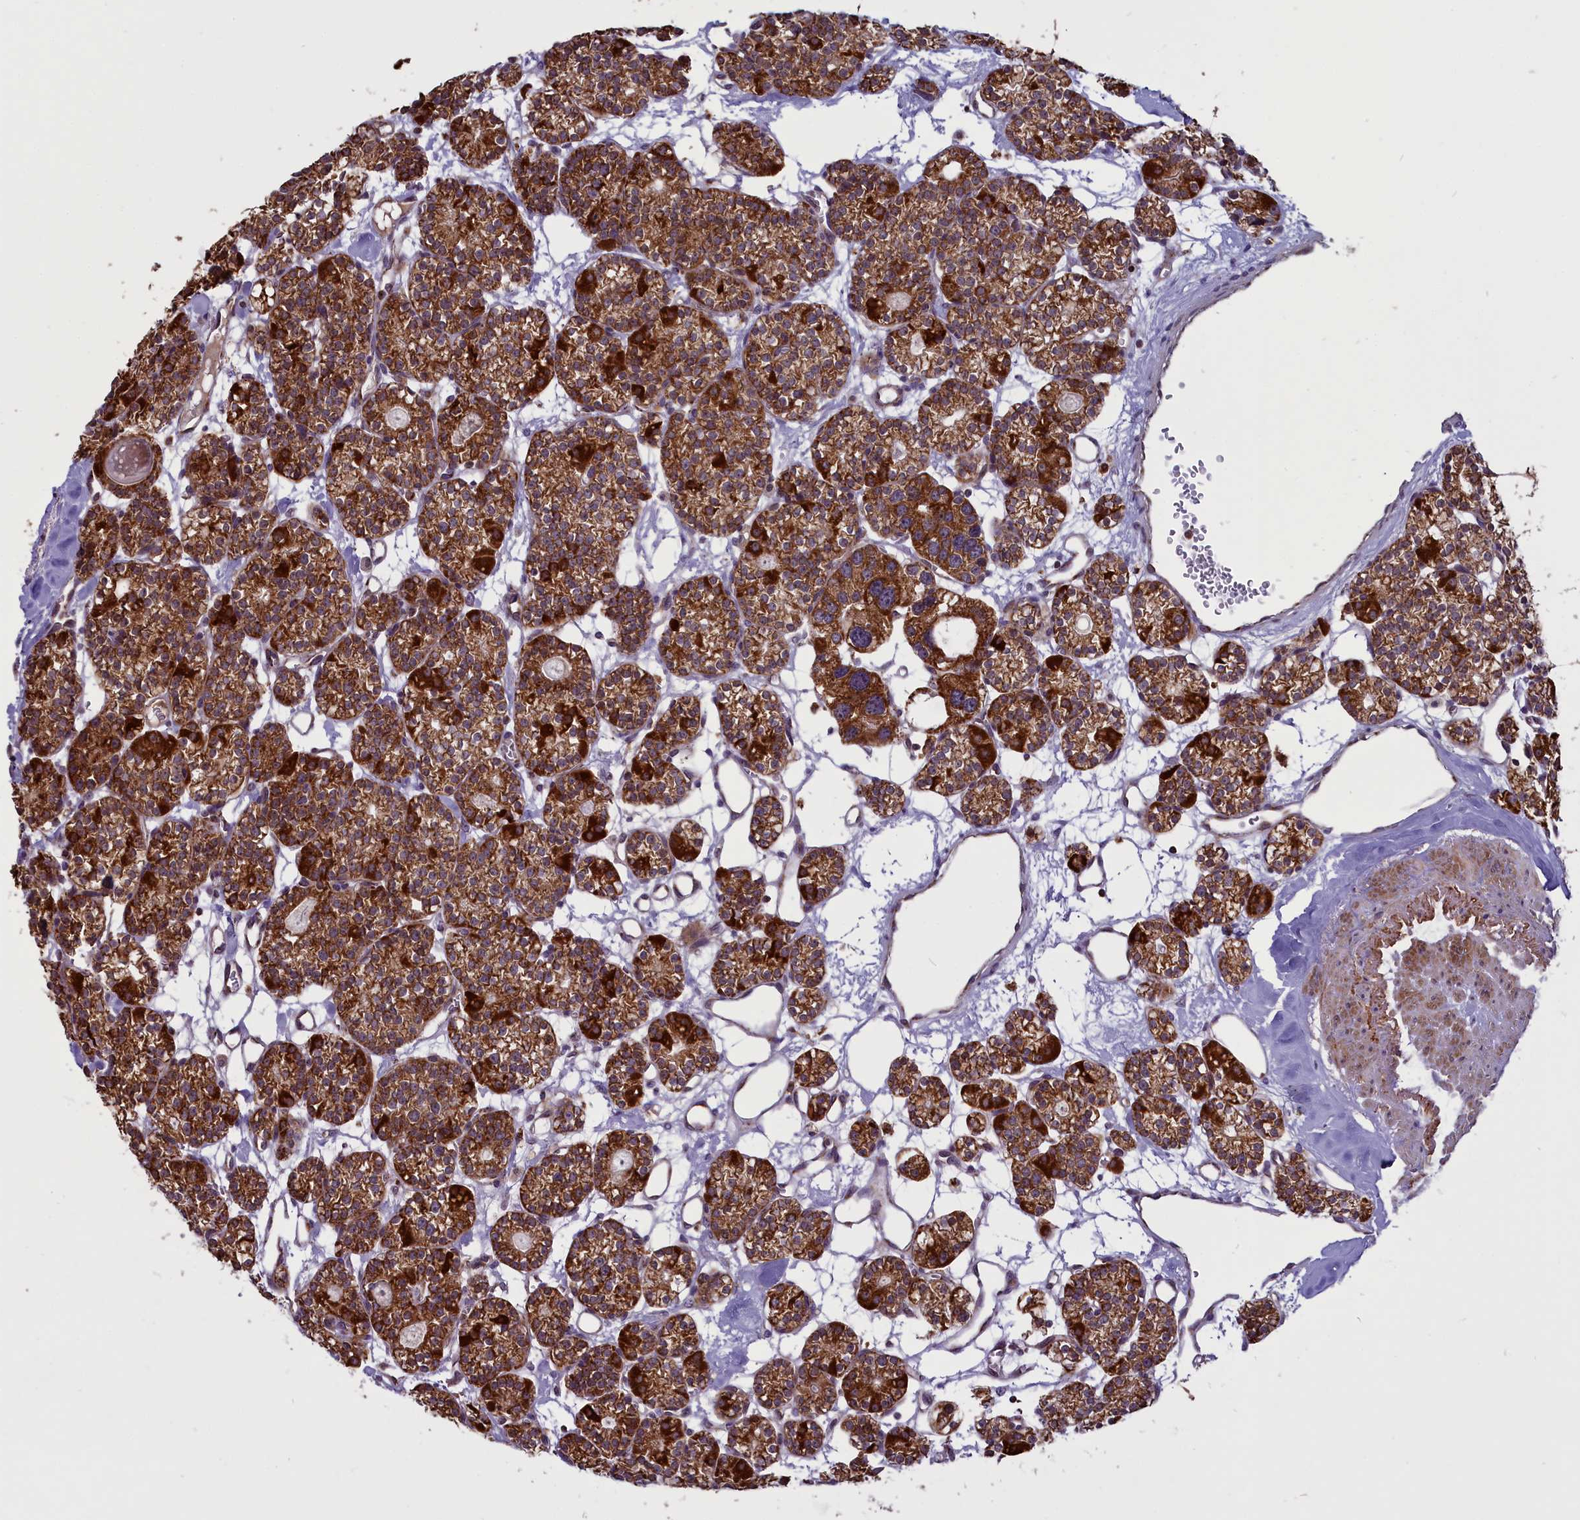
{"staining": {"intensity": "strong", "quantity": ">75%", "location": "cytoplasmic/membranous"}, "tissue": "parathyroid gland", "cell_type": "Glandular cells", "image_type": "normal", "snomed": [{"axis": "morphology", "description": "Normal tissue, NOS"}, {"axis": "topography", "description": "Parathyroid gland"}], "caption": "Immunohistochemistry staining of unremarkable parathyroid gland, which shows high levels of strong cytoplasmic/membranous positivity in about >75% of glandular cells indicating strong cytoplasmic/membranous protein staining. The staining was performed using DAB (brown) for protein detection and nuclei were counterstained in hematoxylin (blue).", "gene": "GLRX5", "patient": {"sex": "female", "age": 64}}